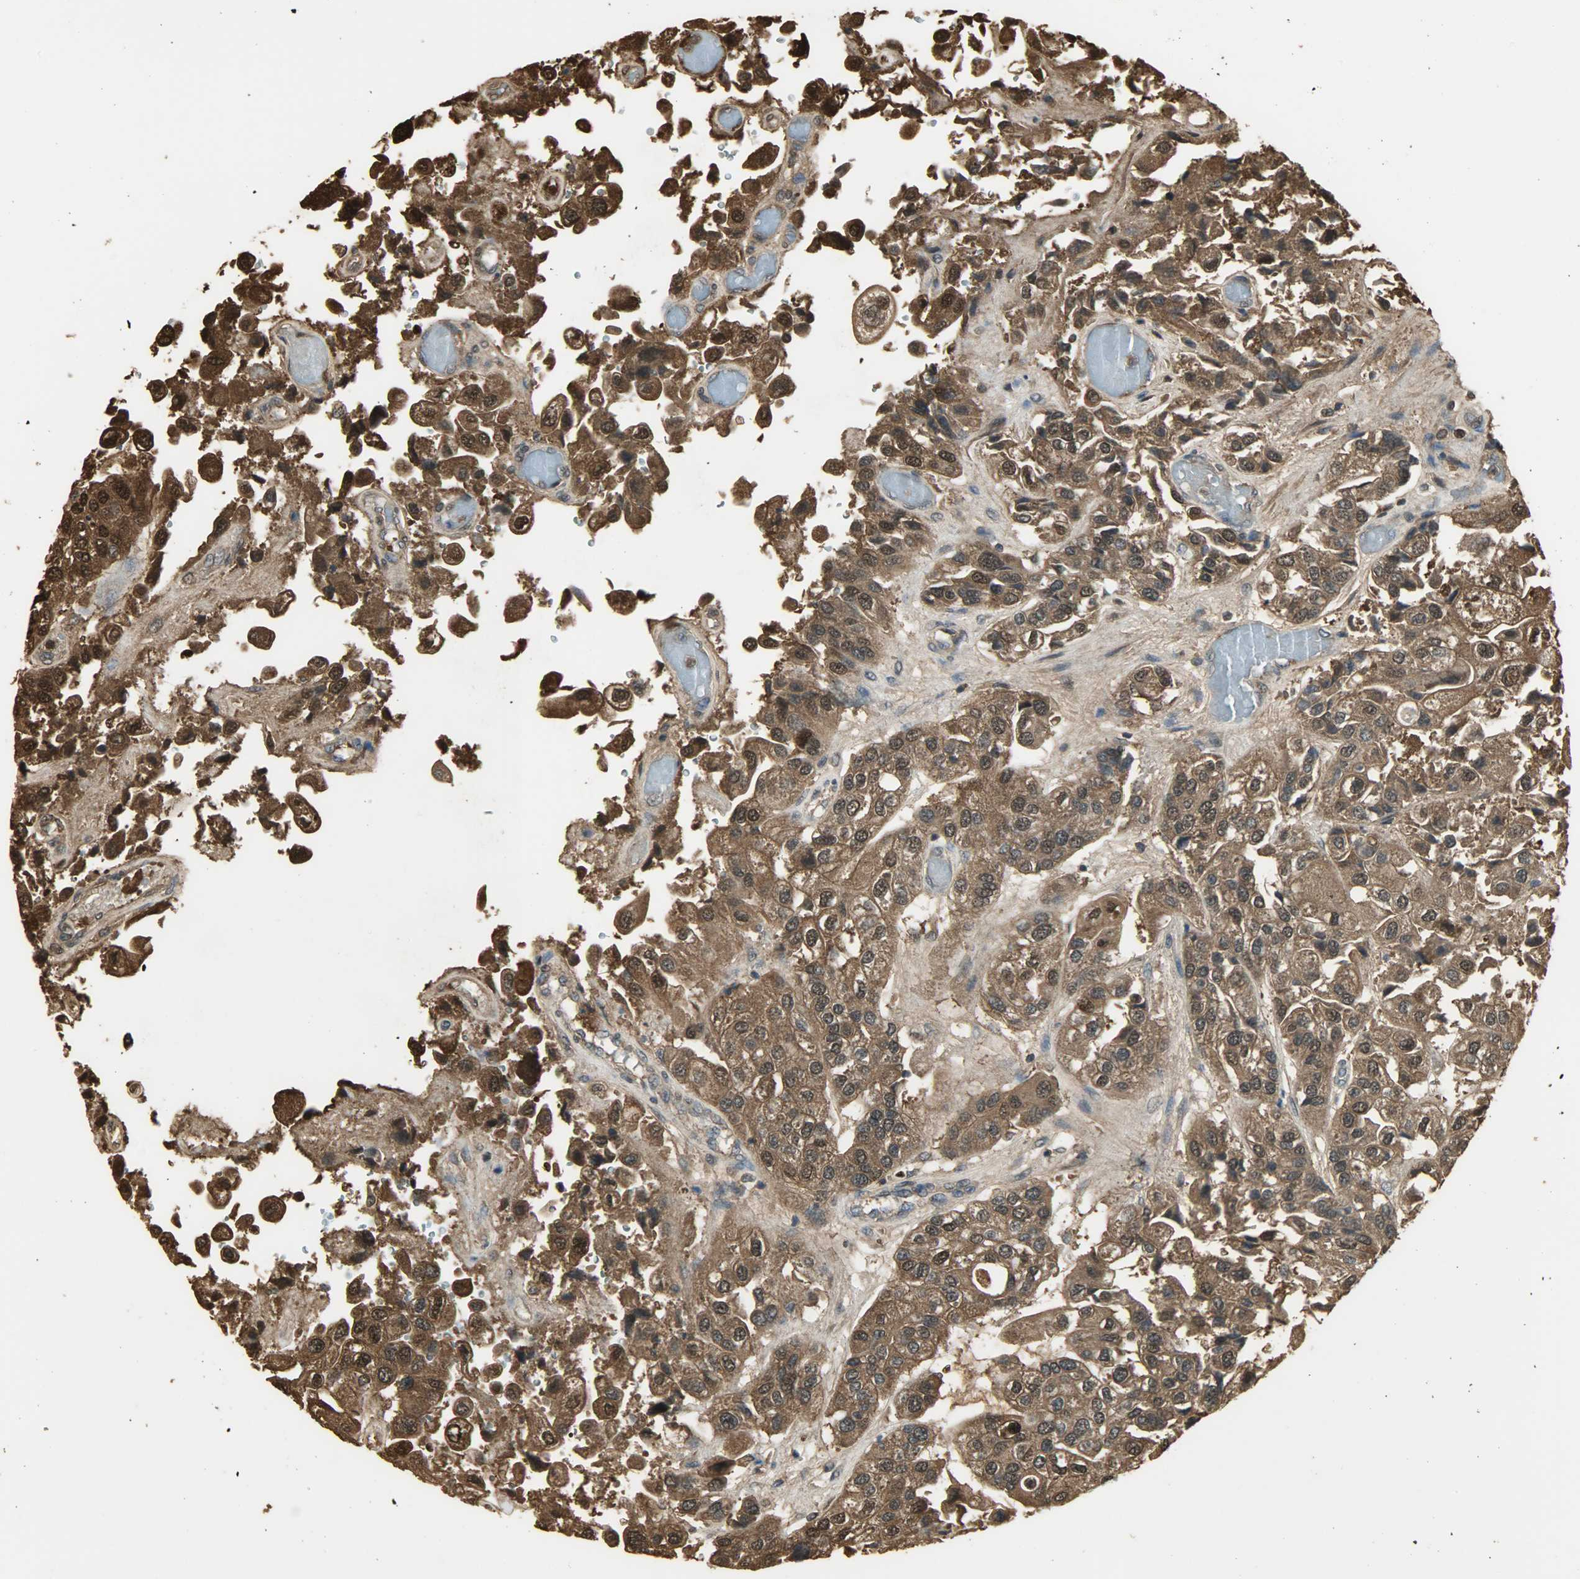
{"staining": {"intensity": "strong", "quantity": ">75%", "location": "cytoplasmic/membranous,nuclear"}, "tissue": "urothelial cancer", "cell_type": "Tumor cells", "image_type": "cancer", "snomed": [{"axis": "morphology", "description": "Urothelial carcinoma, High grade"}, {"axis": "topography", "description": "Urinary bladder"}], "caption": "Human urothelial cancer stained with a protein marker displays strong staining in tumor cells.", "gene": "YWHAZ", "patient": {"sex": "female", "age": 64}}